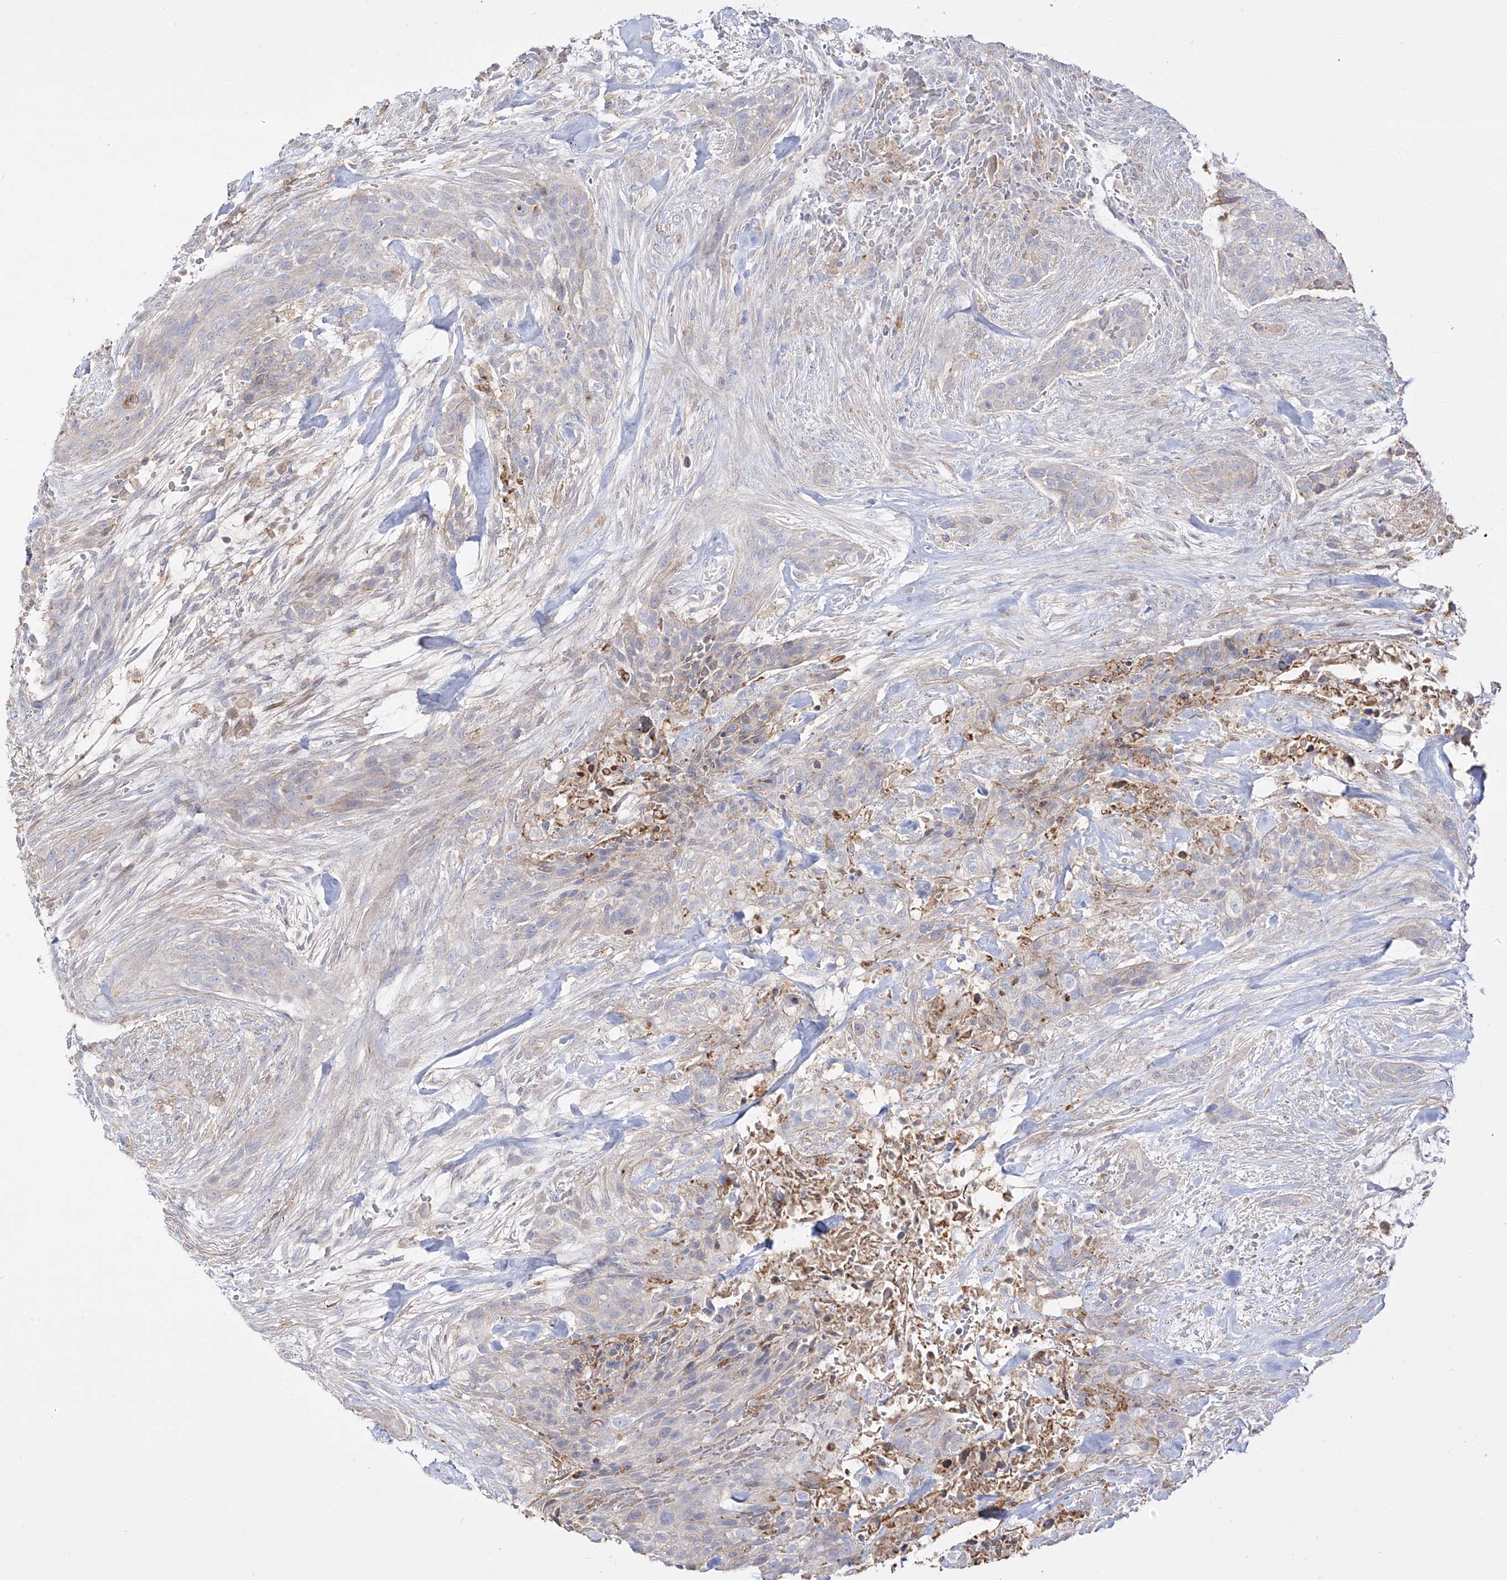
{"staining": {"intensity": "negative", "quantity": "none", "location": "none"}, "tissue": "urothelial cancer", "cell_type": "Tumor cells", "image_type": "cancer", "snomed": [{"axis": "morphology", "description": "Urothelial carcinoma, High grade"}, {"axis": "topography", "description": "Urinary bladder"}], "caption": "An immunohistochemistry (IHC) image of urothelial carcinoma (high-grade) is shown. There is no staining in tumor cells of urothelial carcinoma (high-grade).", "gene": "ZGRF1", "patient": {"sex": "male", "age": 35}}